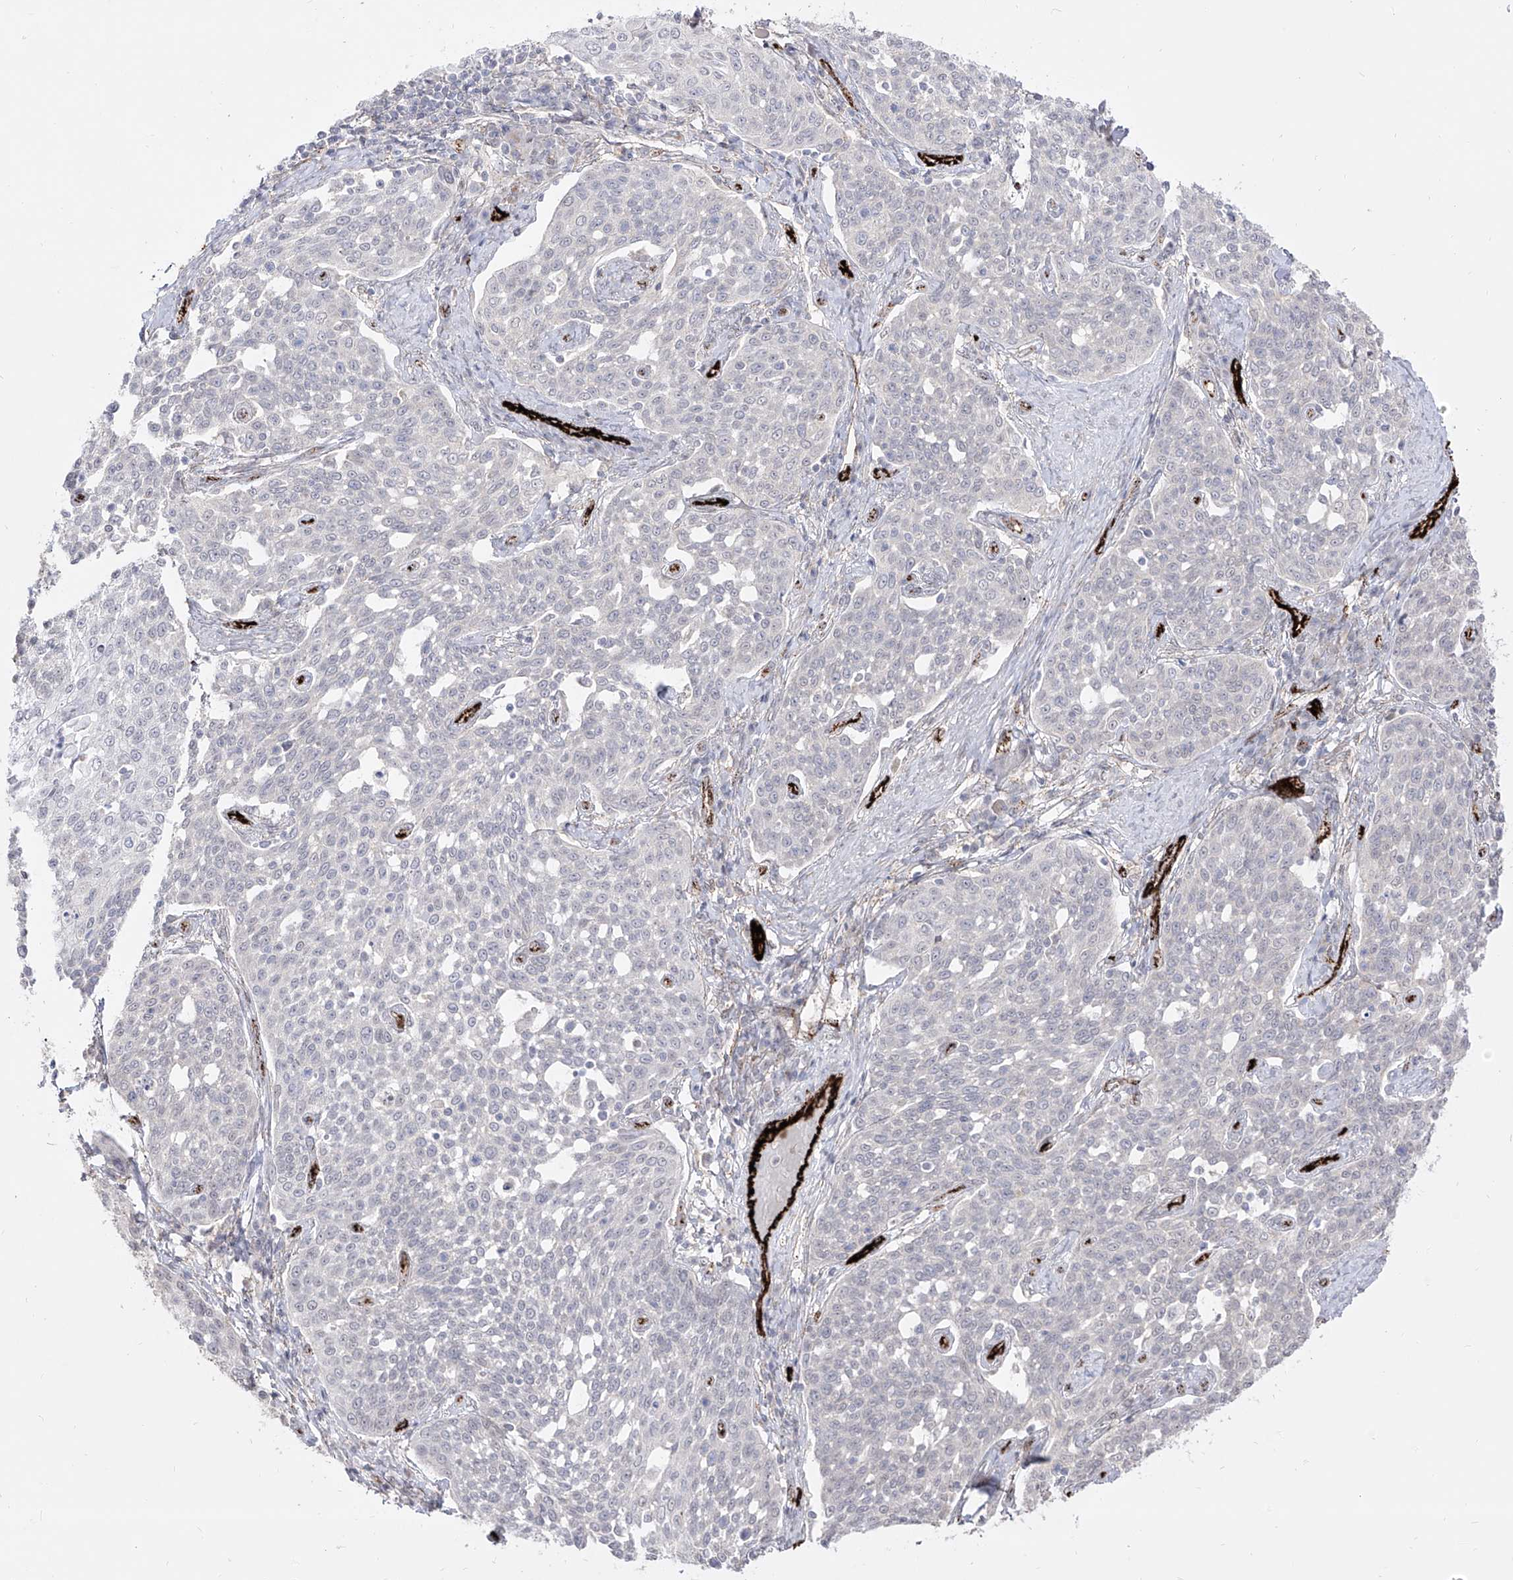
{"staining": {"intensity": "negative", "quantity": "none", "location": "none"}, "tissue": "cervical cancer", "cell_type": "Tumor cells", "image_type": "cancer", "snomed": [{"axis": "morphology", "description": "Squamous cell carcinoma, NOS"}, {"axis": "topography", "description": "Cervix"}], "caption": "Tumor cells are negative for brown protein staining in cervical cancer. (DAB IHC, high magnification).", "gene": "ZGRF1", "patient": {"sex": "female", "age": 34}}